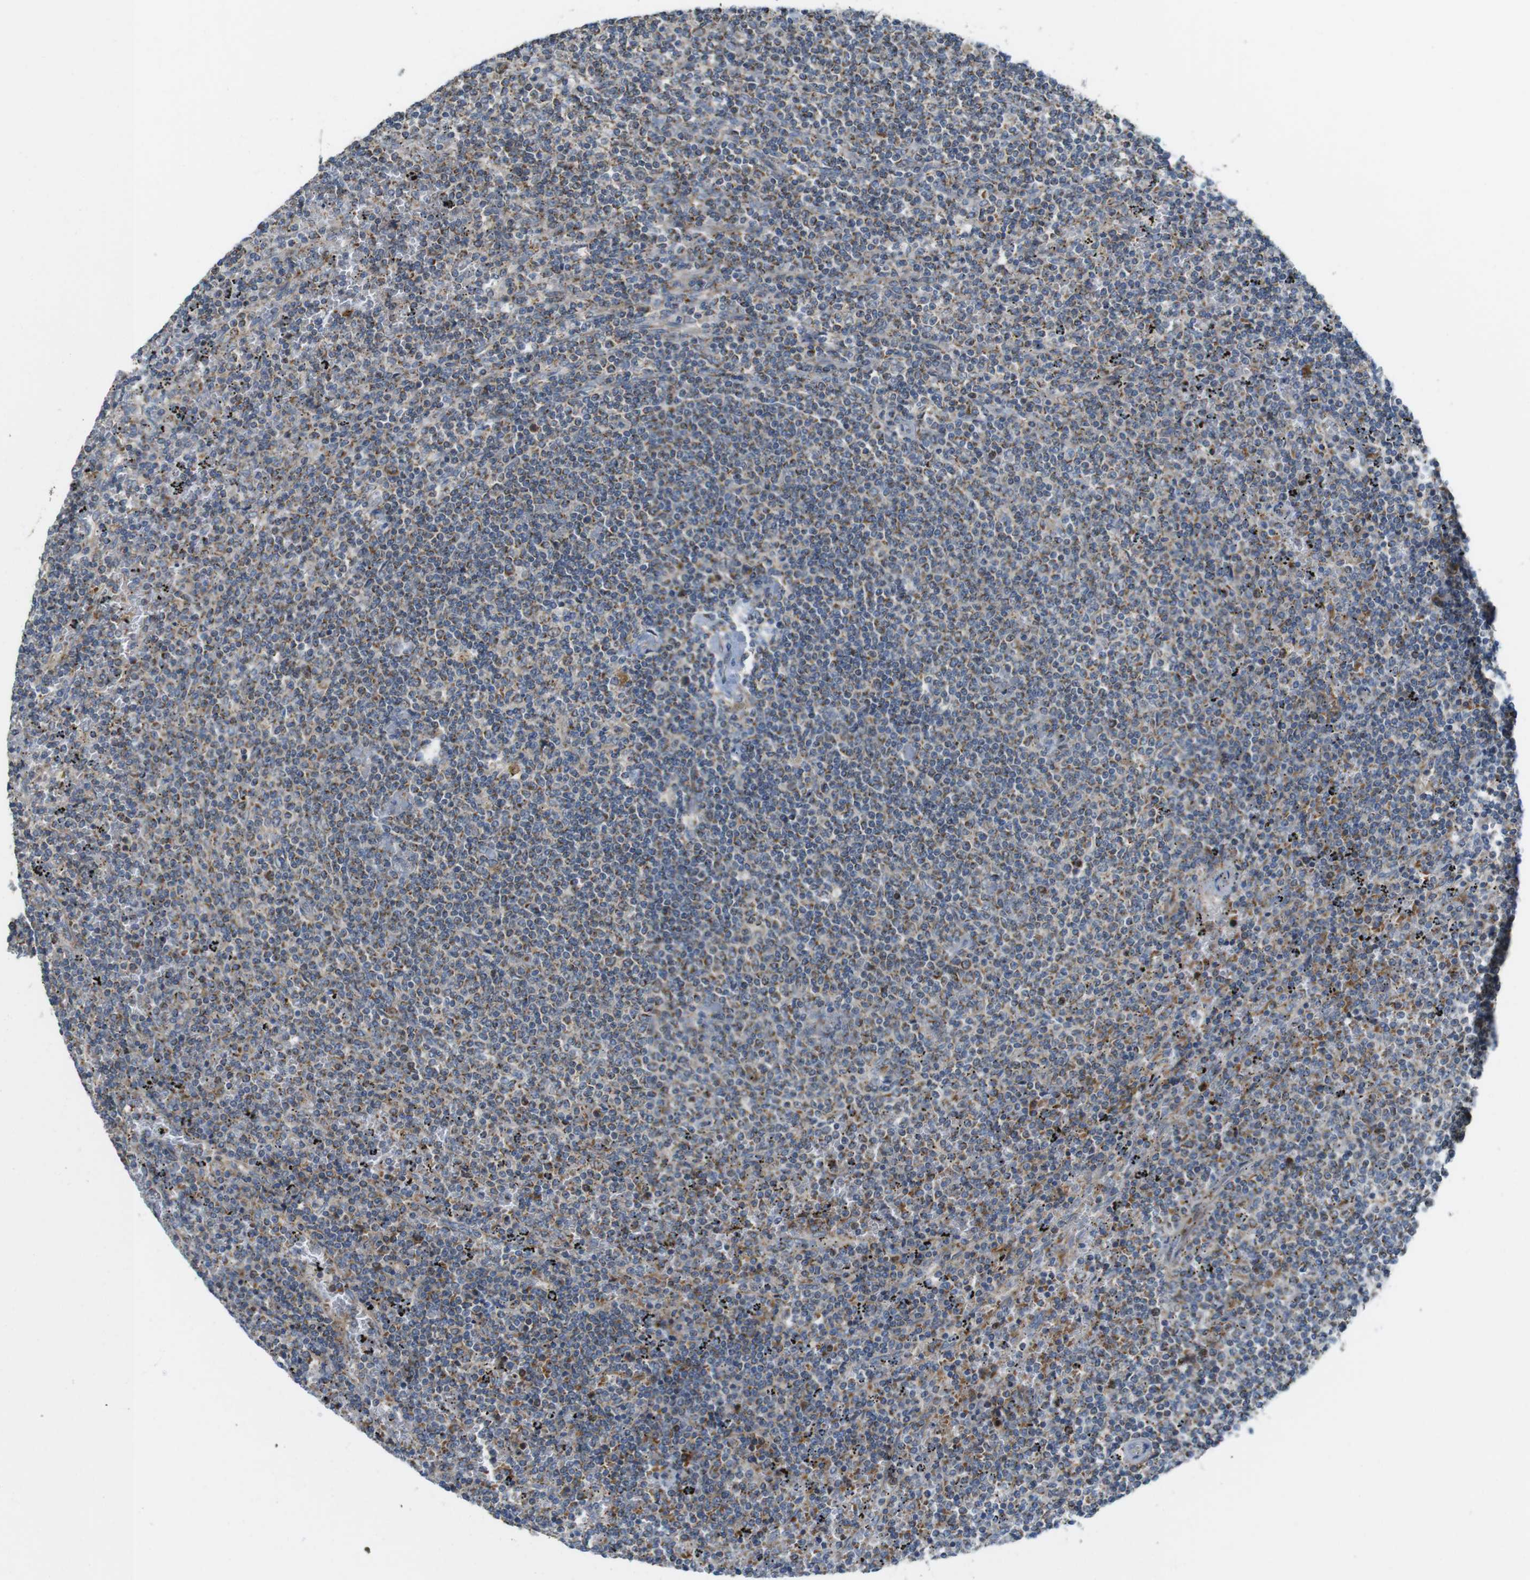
{"staining": {"intensity": "moderate", "quantity": "<25%", "location": "cytoplasmic/membranous"}, "tissue": "lymphoma", "cell_type": "Tumor cells", "image_type": "cancer", "snomed": [{"axis": "morphology", "description": "Malignant lymphoma, non-Hodgkin's type, Low grade"}, {"axis": "topography", "description": "Spleen"}], "caption": "Immunohistochemical staining of human malignant lymphoma, non-Hodgkin's type (low-grade) exhibits low levels of moderate cytoplasmic/membranous expression in approximately <25% of tumor cells.", "gene": "MARCHF1", "patient": {"sex": "female", "age": 50}}